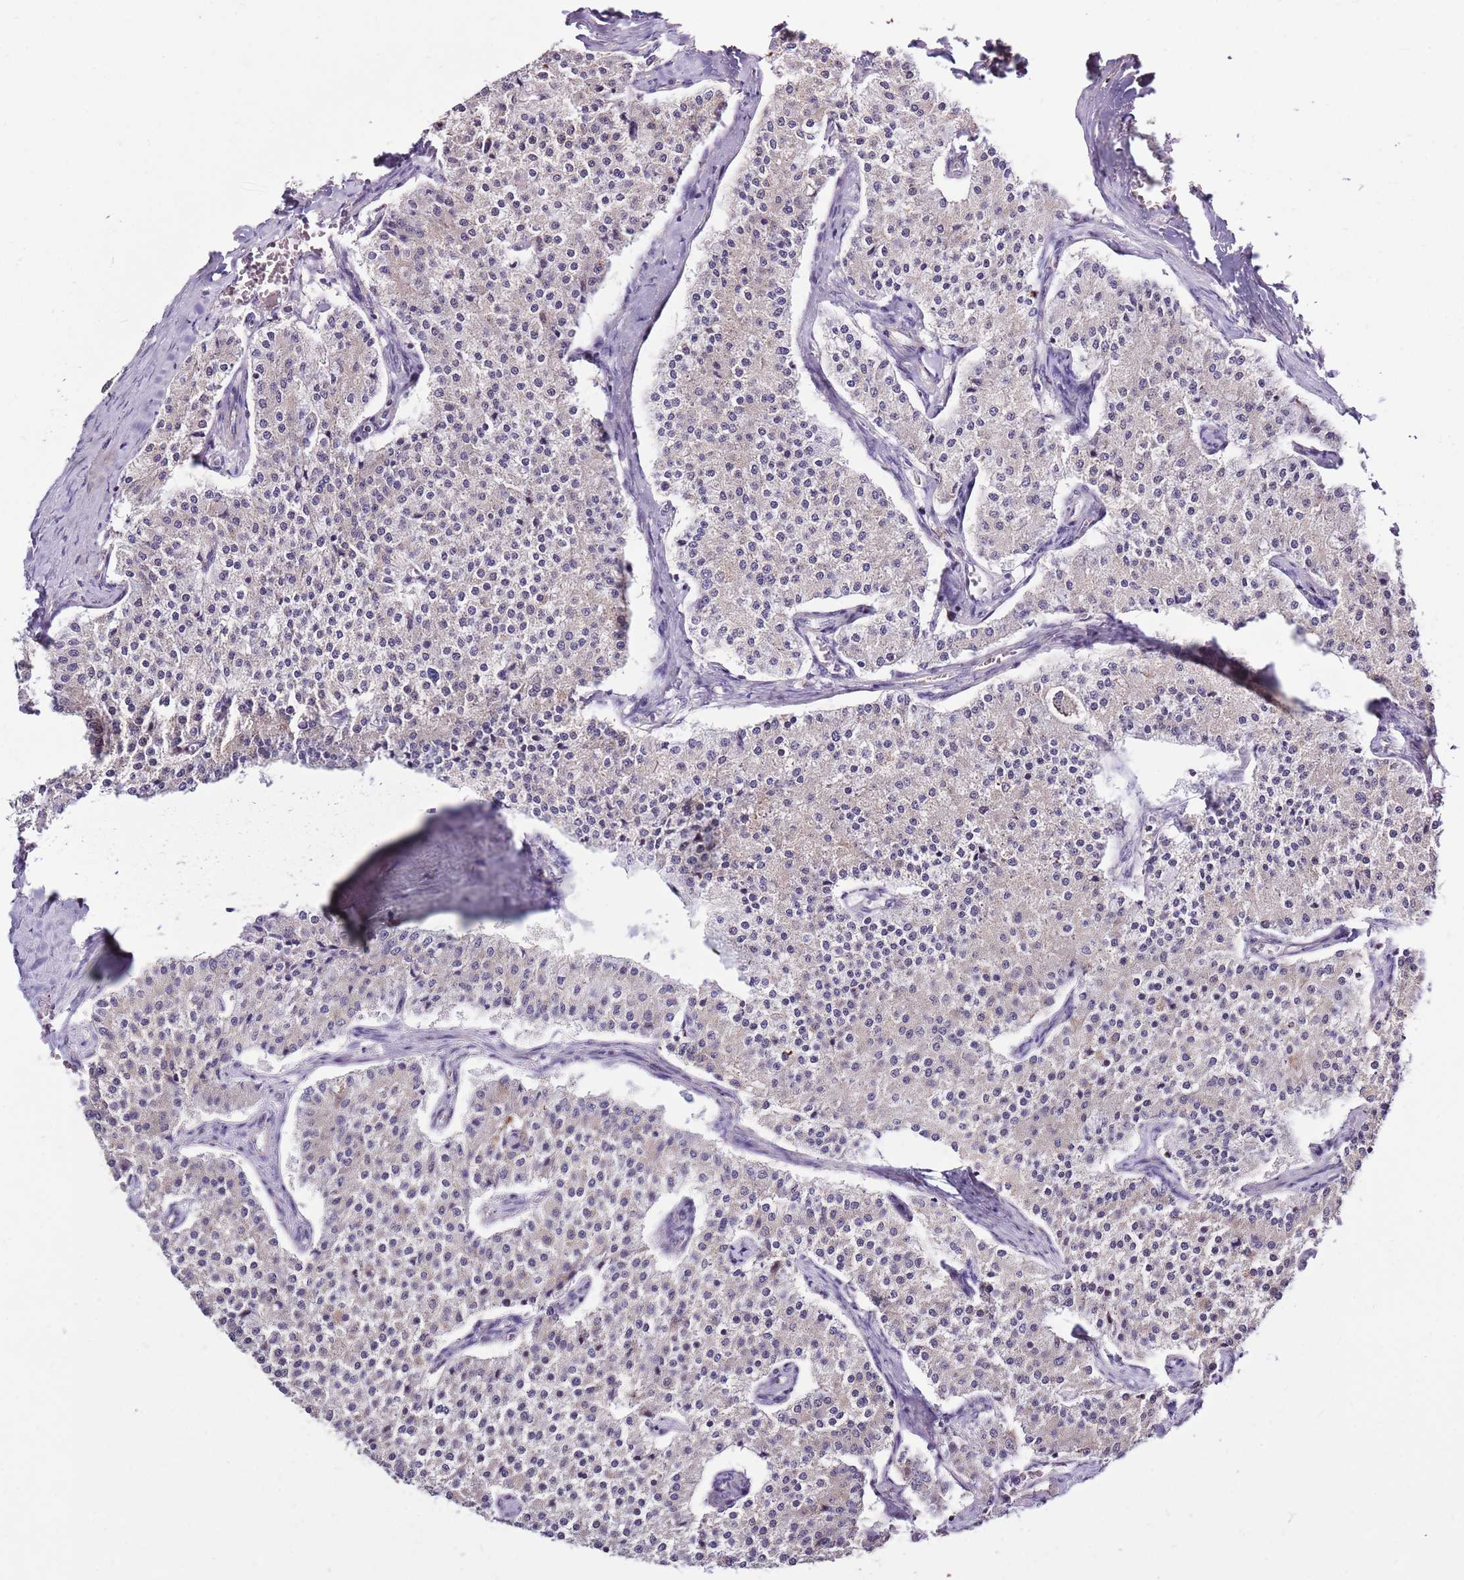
{"staining": {"intensity": "negative", "quantity": "none", "location": "none"}, "tissue": "carcinoid", "cell_type": "Tumor cells", "image_type": "cancer", "snomed": [{"axis": "morphology", "description": "Carcinoid, malignant, NOS"}, {"axis": "topography", "description": "Colon"}], "caption": "This photomicrograph is of carcinoid stained with immunohistochemistry to label a protein in brown with the nuclei are counter-stained blue. There is no expression in tumor cells.", "gene": "SMG1", "patient": {"sex": "female", "age": 52}}